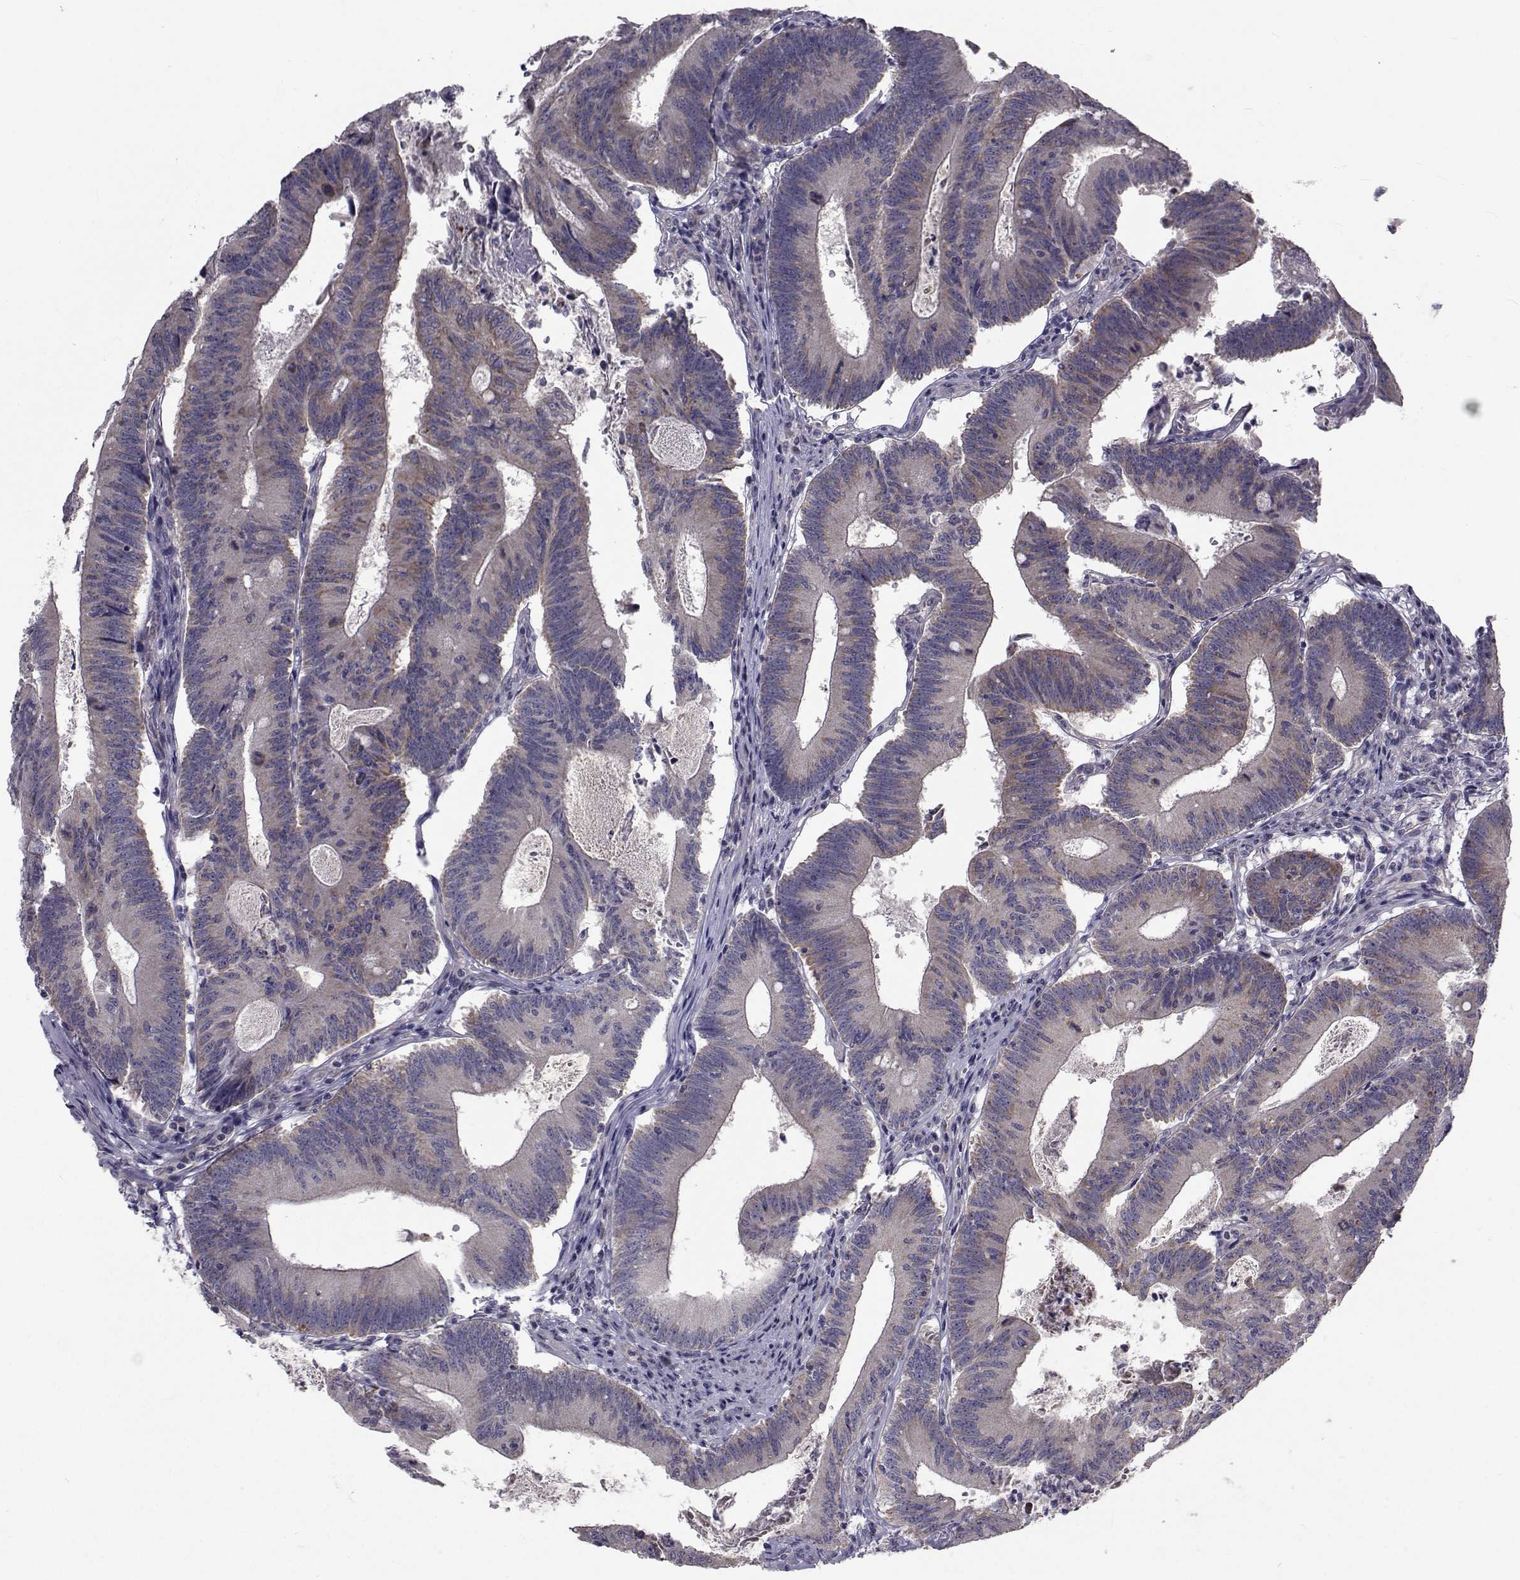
{"staining": {"intensity": "weak", "quantity": "25%-75%", "location": "cytoplasmic/membranous"}, "tissue": "colorectal cancer", "cell_type": "Tumor cells", "image_type": "cancer", "snomed": [{"axis": "morphology", "description": "Adenocarcinoma, NOS"}, {"axis": "topography", "description": "Colon"}], "caption": "The histopathology image exhibits a brown stain indicating the presence of a protein in the cytoplasmic/membranous of tumor cells in colorectal cancer.", "gene": "CFAP74", "patient": {"sex": "female", "age": 70}}